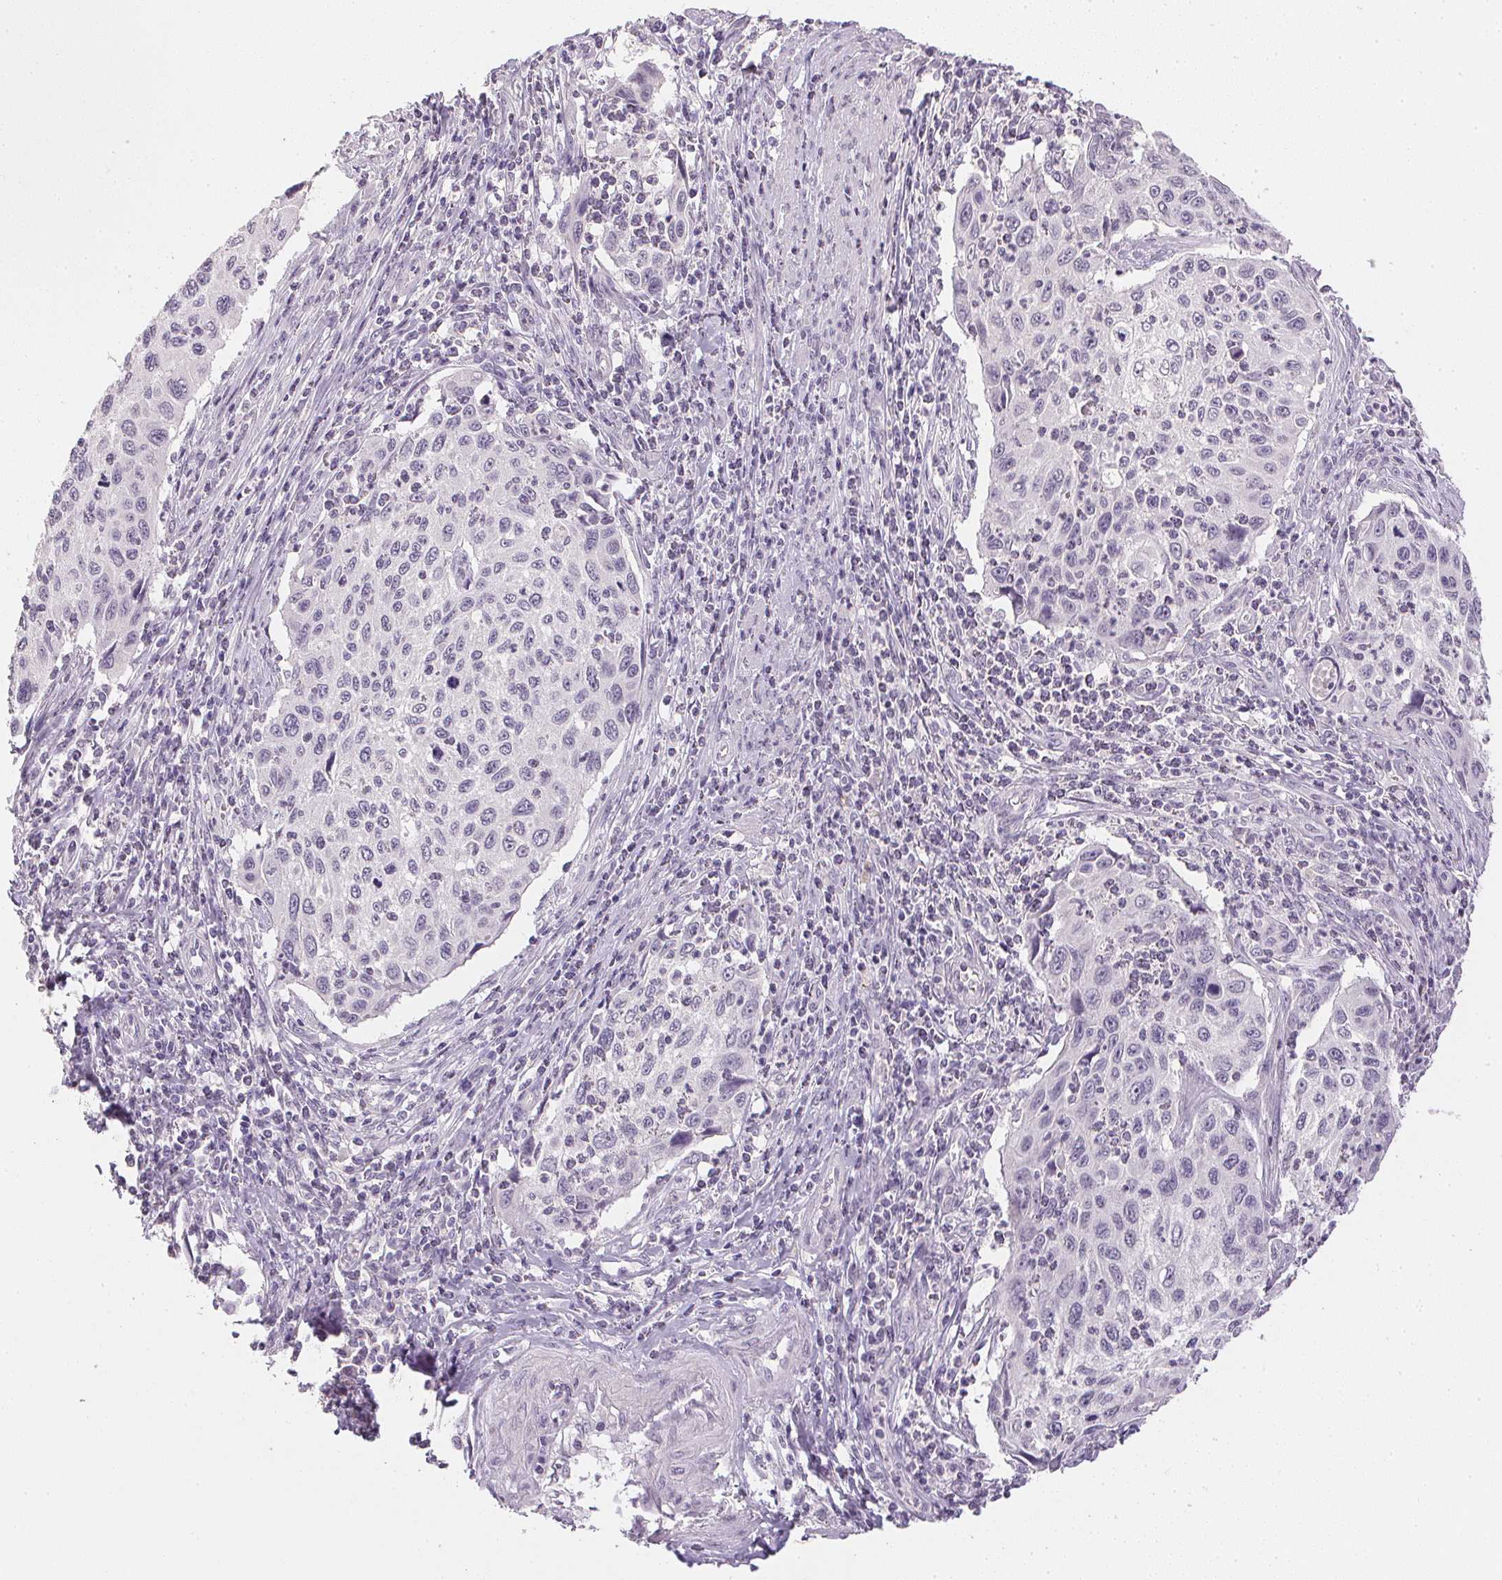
{"staining": {"intensity": "negative", "quantity": "none", "location": "none"}, "tissue": "cervical cancer", "cell_type": "Tumor cells", "image_type": "cancer", "snomed": [{"axis": "morphology", "description": "Squamous cell carcinoma, NOS"}, {"axis": "topography", "description": "Cervix"}], "caption": "The micrograph shows no significant staining in tumor cells of cervical cancer.", "gene": "PPY", "patient": {"sex": "female", "age": 70}}